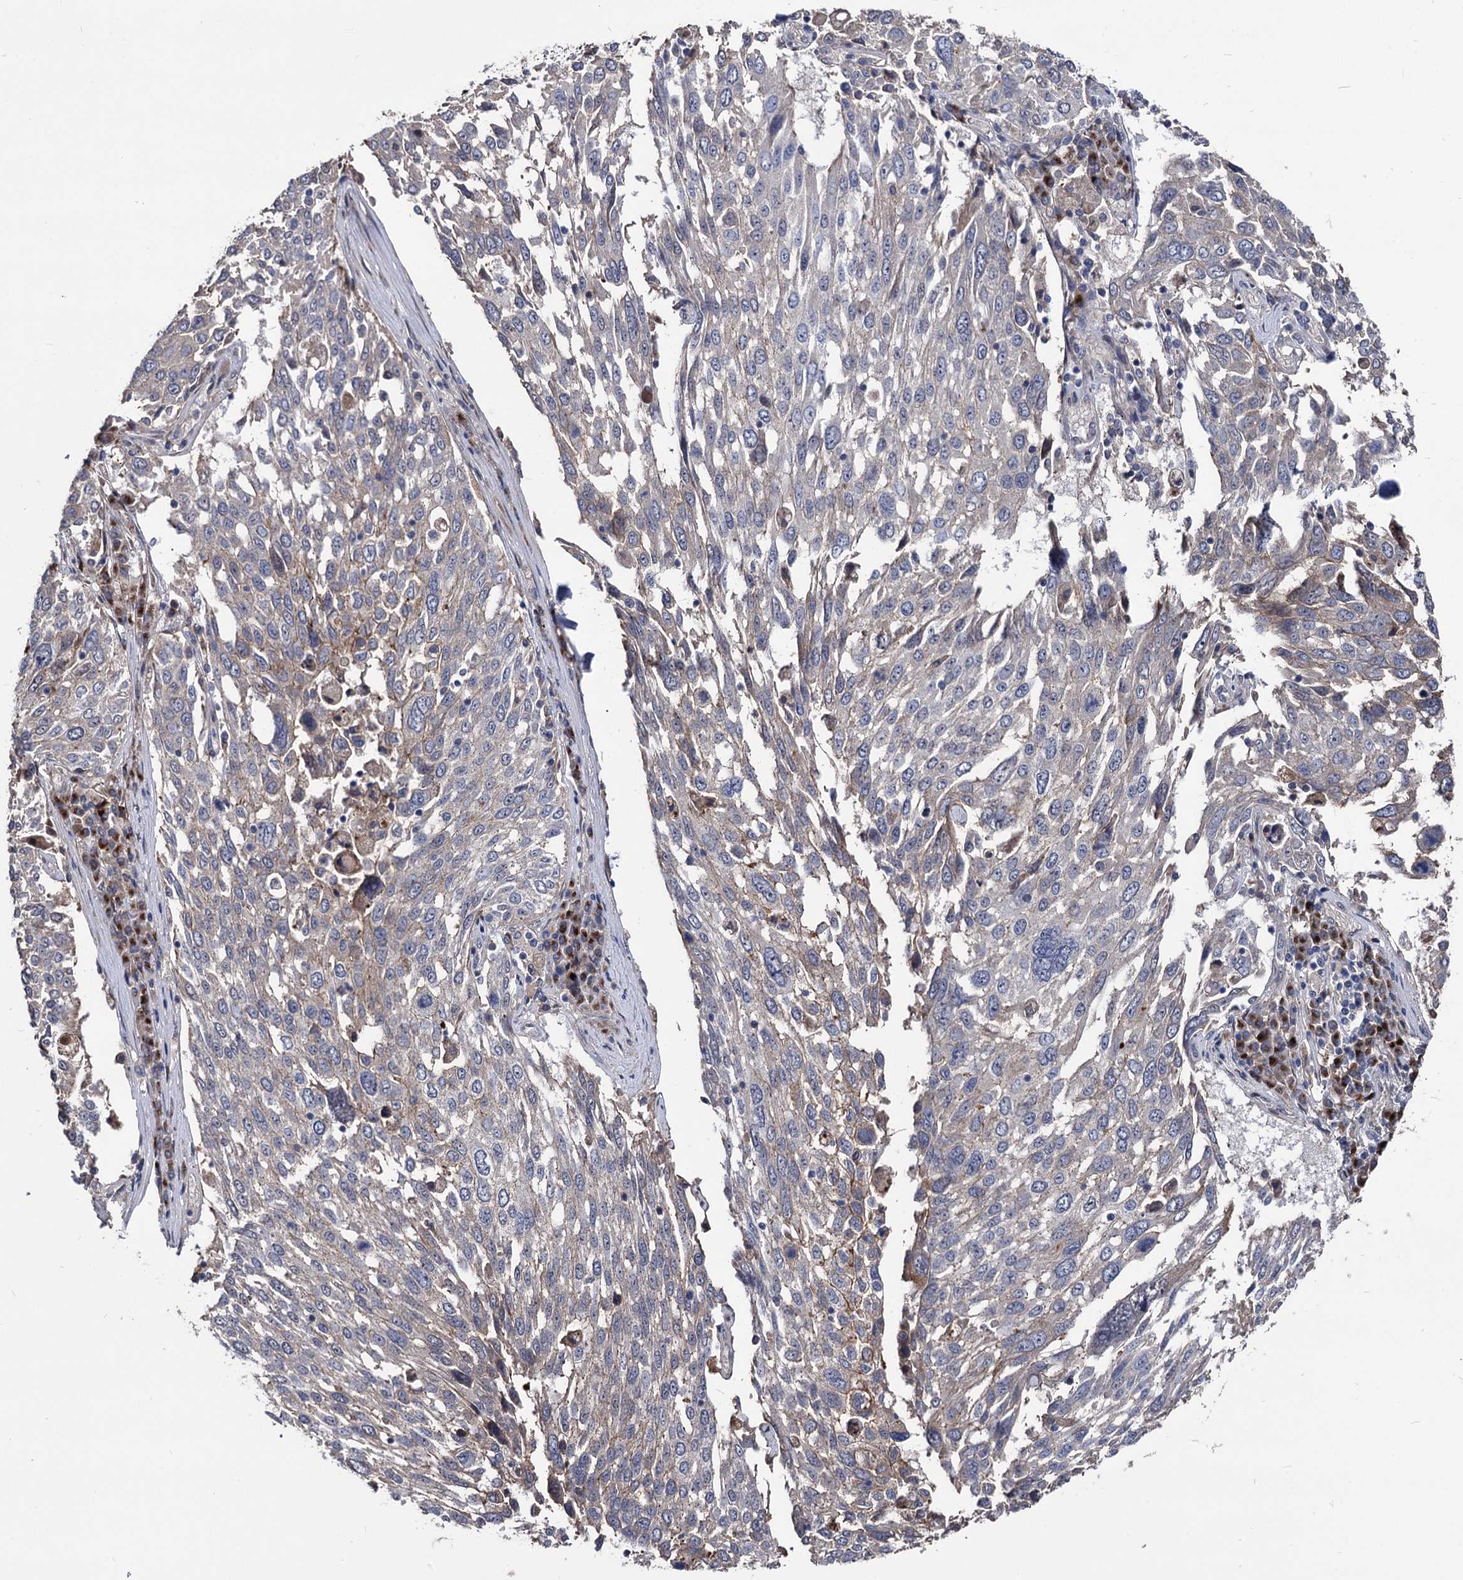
{"staining": {"intensity": "weak", "quantity": "<25%", "location": "cytoplasmic/membranous"}, "tissue": "lung cancer", "cell_type": "Tumor cells", "image_type": "cancer", "snomed": [{"axis": "morphology", "description": "Squamous cell carcinoma, NOS"}, {"axis": "topography", "description": "Lung"}], "caption": "A micrograph of lung cancer (squamous cell carcinoma) stained for a protein demonstrates no brown staining in tumor cells.", "gene": "SMAGP", "patient": {"sex": "male", "age": 65}}